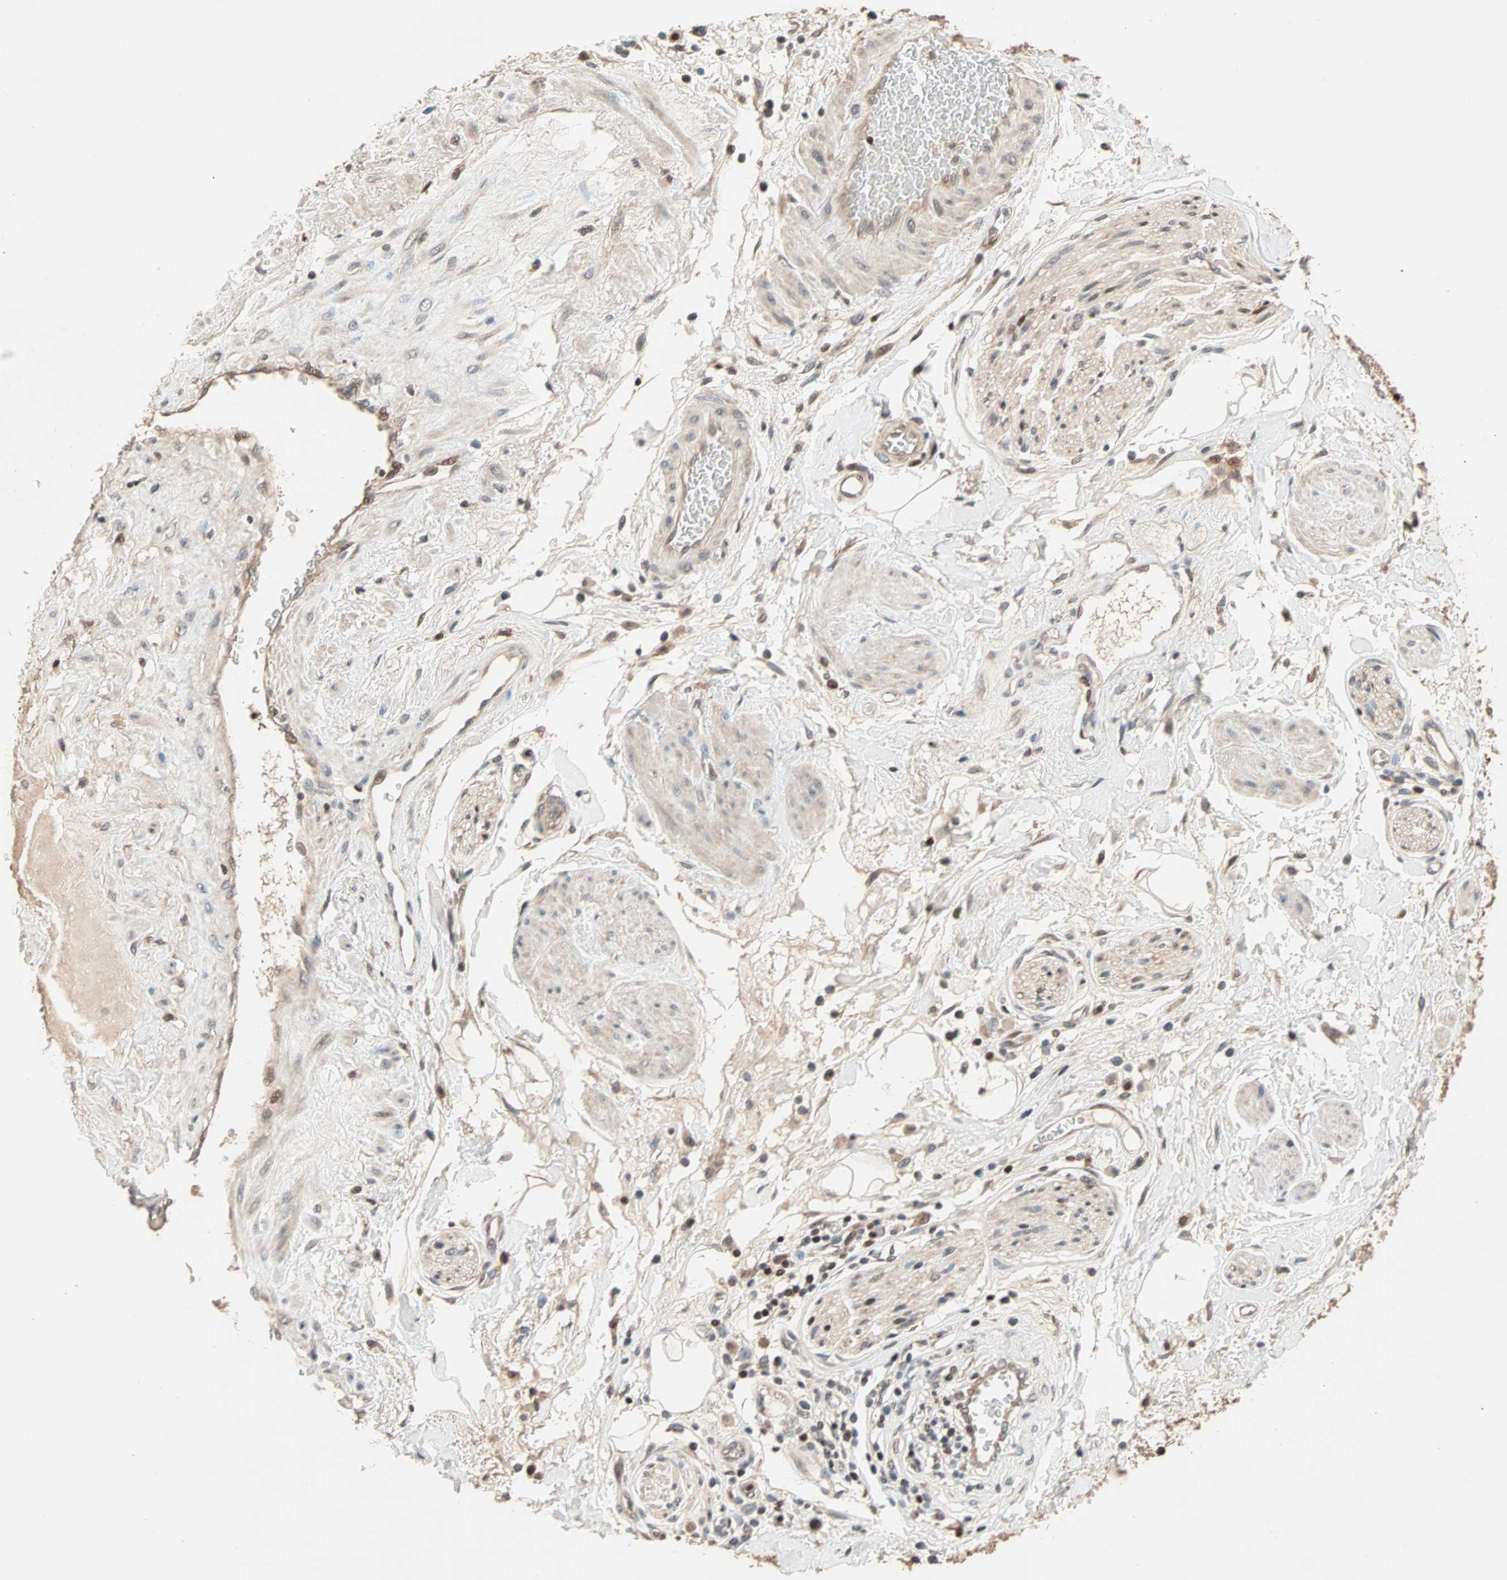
{"staining": {"intensity": "weak", "quantity": "25%-75%", "location": "cytoplasmic/membranous,nuclear"}, "tissue": "adipose tissue", "cell_type": "Adipocytes", "image_type": "normal", "snomed": [{"axis": "morphology", "description": "Normal tissue, NOS"}, {"axis": "topography", "description": "Soft tissue"}, {"axis": "topography", "description": "Peripheral nerve tissue"}], "caption": "Protein staining by IHC reveals weak cytoplasmic/membranous,nuclear positivity in about 25%-75% of adipocytes in normal adipose tissue. The protein is stained brown, and the nuclei are stained in blue (DAB (3,3'-diaminobenzidine) IHC with brightfield microscopy, high magnification).", "gene": "HECW1", "patient": {"sex": "female", "age": 71}}